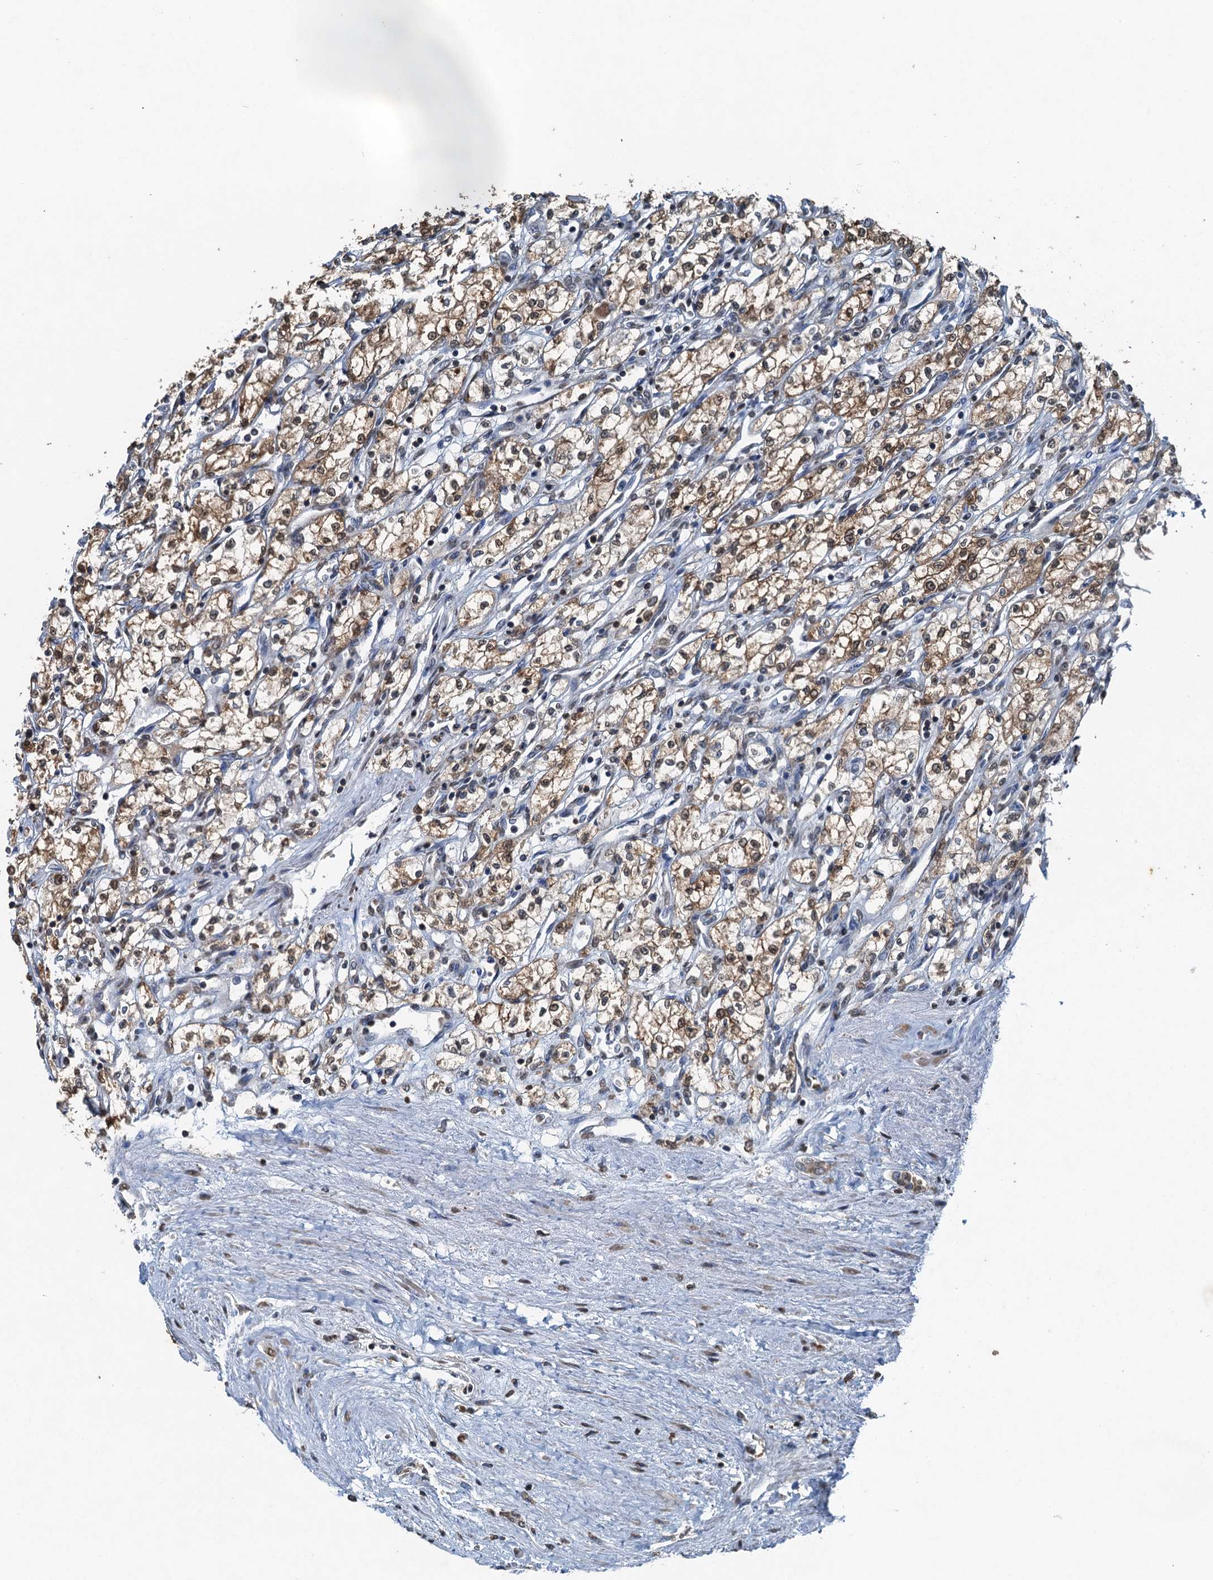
{"staining": {"intensity": "moderate", "quantity": ">75%", "location": "cytoplasmic/membranous"}, "tissue": "renal cancer", "cell_type": "Tumor cells", "image_type": "cancer", "snomed": [{"axis": "morphology", "description": "Adenocarcinoma, NOS"}, {"axis": "topography", "description": "Kidney"}], "caption": "This is an image of IHC staining of adenocarcinoma (renal), which shows moderate expression in the cytoplasmic/membranous of tumor cells.", "gene": "TCTN1", "patient": {"sex": "male", "age": 59}}